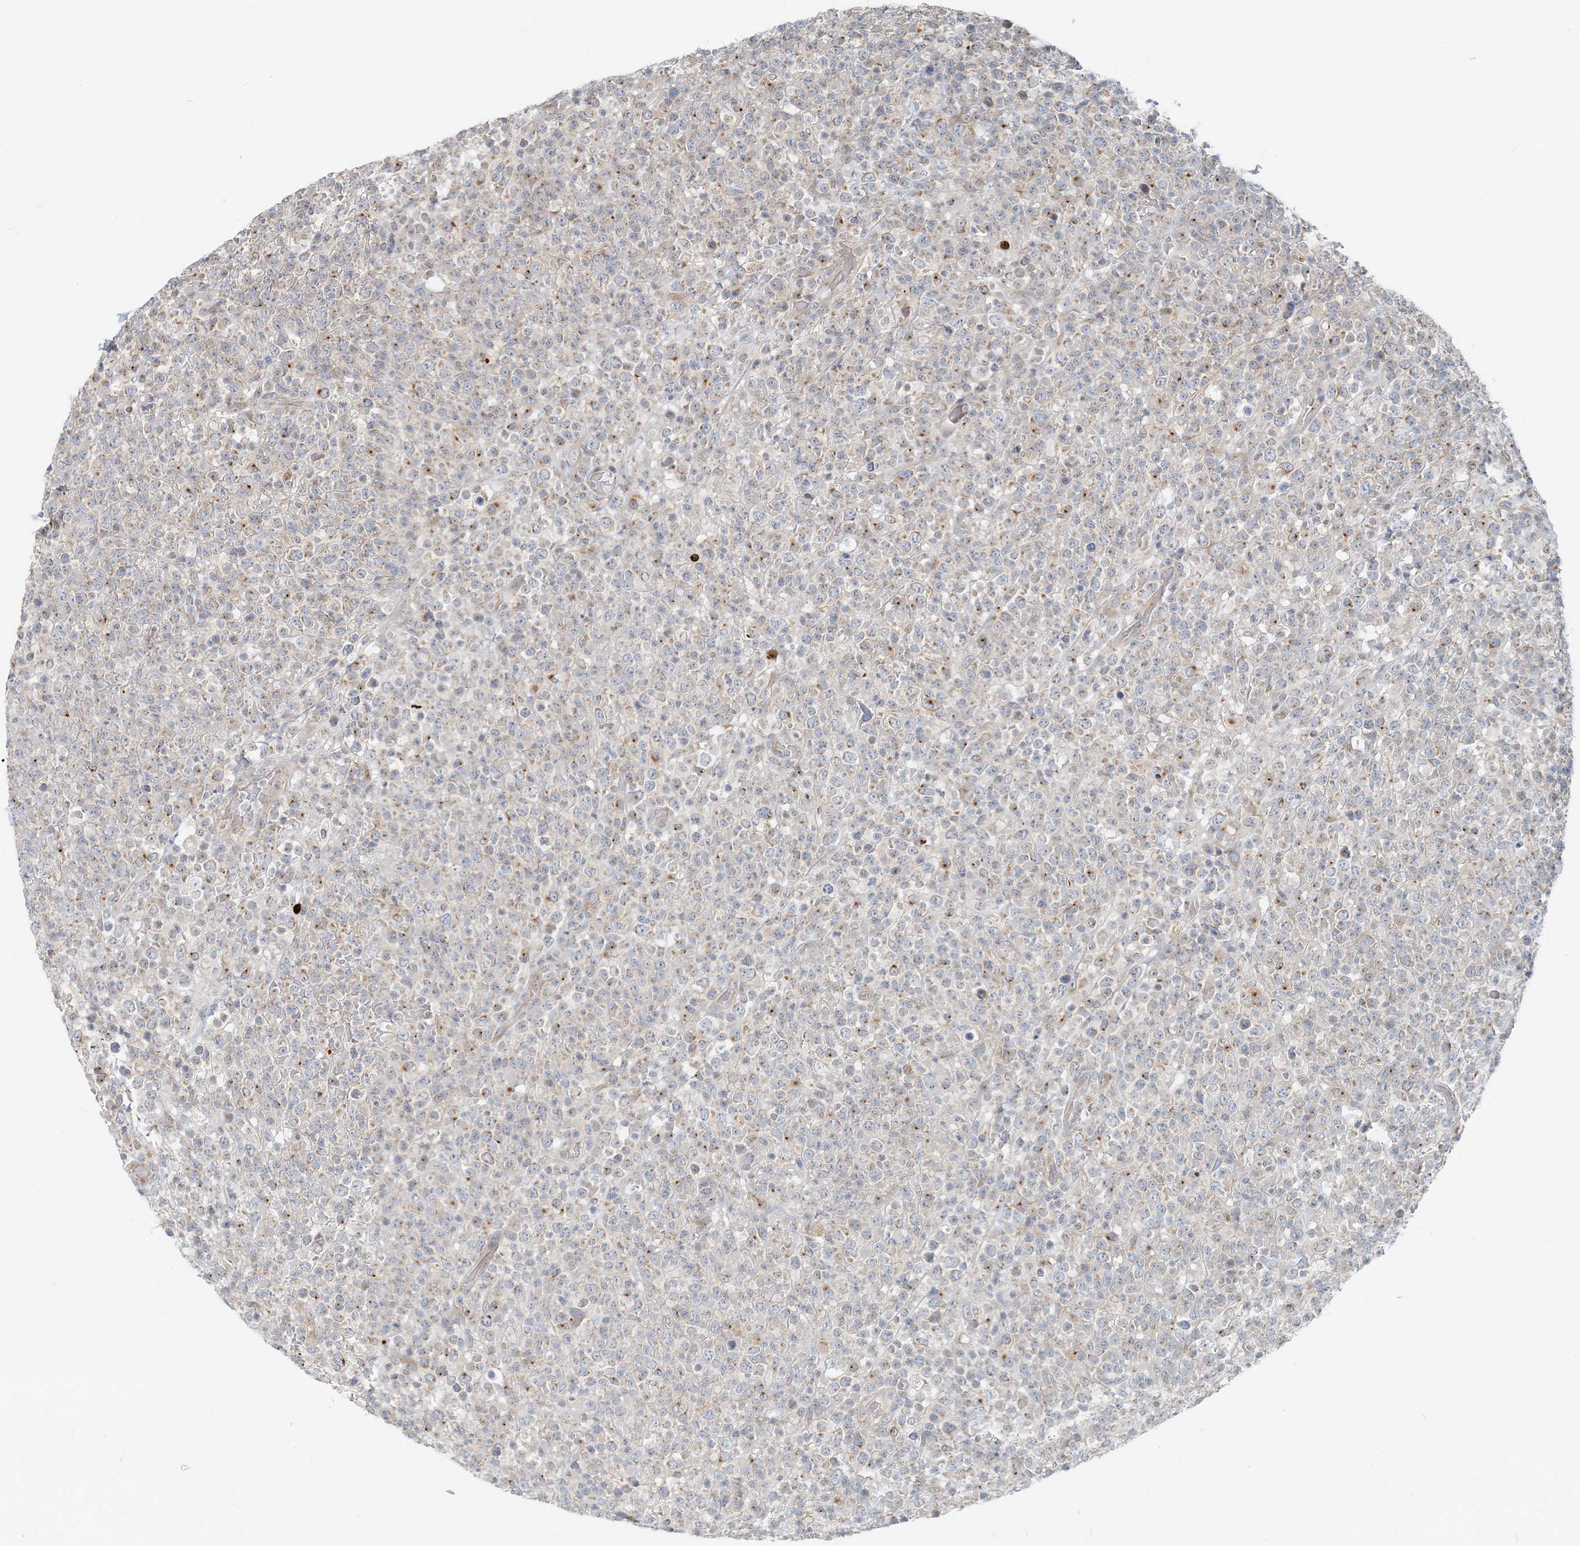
{"staining": {"intensity": "weak", "quantity": "<25%", "location": "cytoplasmic/membranous"}, "tissue": "lymphoma", "cell_type": "Tumor cells", "image_type": "cancer", "snomed": [{"axis": "morphology", "description": "Malignant lymphoma, non-Hodgkin's type, High grade"}, {"axis": "topography", "description": "Colon"}], "caption": "This micrograph is of malignant lymphoma, non-Hodgkin's type (high-grade) stained with immunohistochemistry to label a protein in brown with the nuclei are counter-stained blue. There is no positivity in tumor cells.", "gene": "NAA11", "patient": {"sex": "female", "age": 53}}